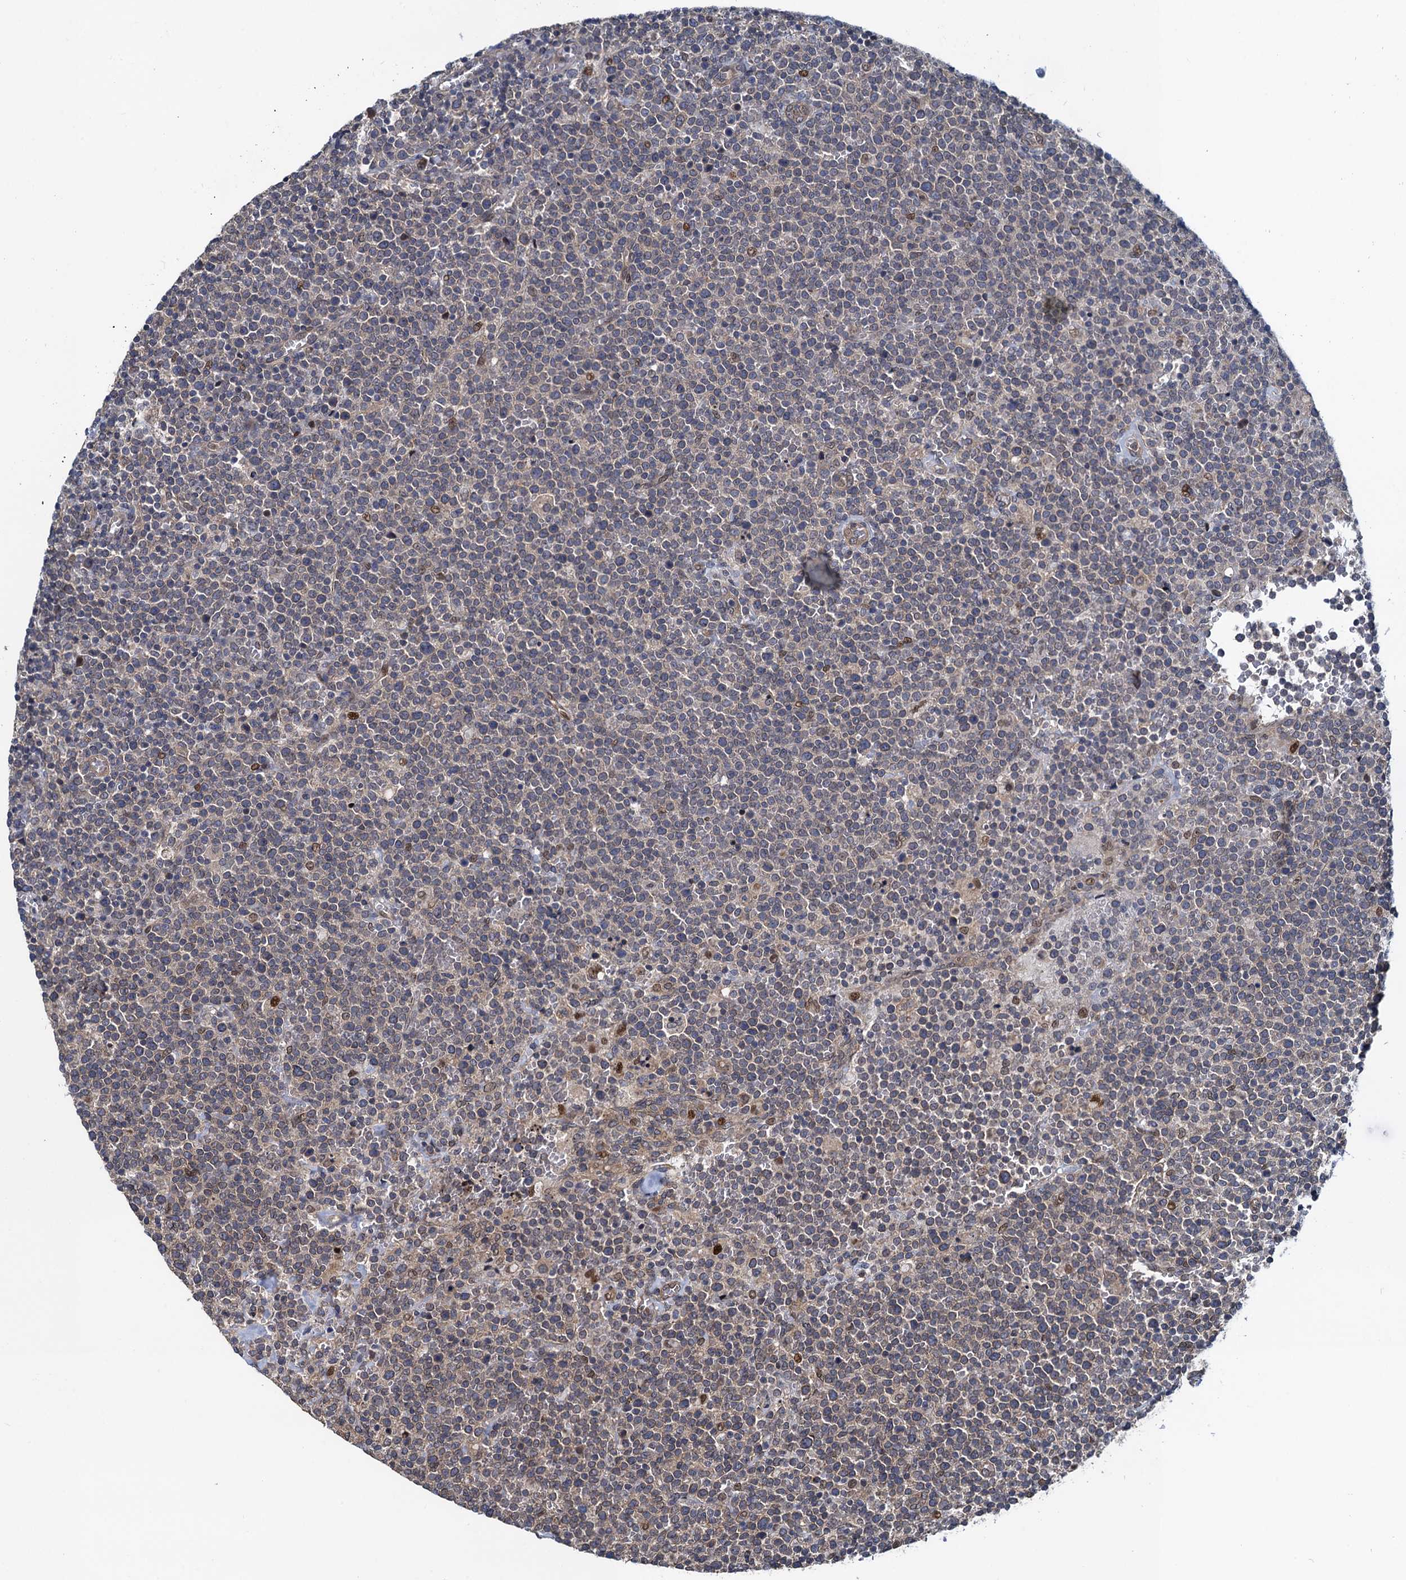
{"staining": {"intensity": "negative", "quantity": "none", "location": "none"}, "tissue": "lymphoma", "cell_type": "Tumor cells", "image_type": "cancer", "snomed": [{"axis": "morphology", "description": "Malignant lymphoma, non-Hodgkin's type, High grade"}, {"axis": "topography", "description": "Lymph node"}], "caption": "Human lymphoma stained for a protein using IHC displays no staining in tumor cells.", "gene": "RNF125", "patient": {"sex": "male", "age": 61}}